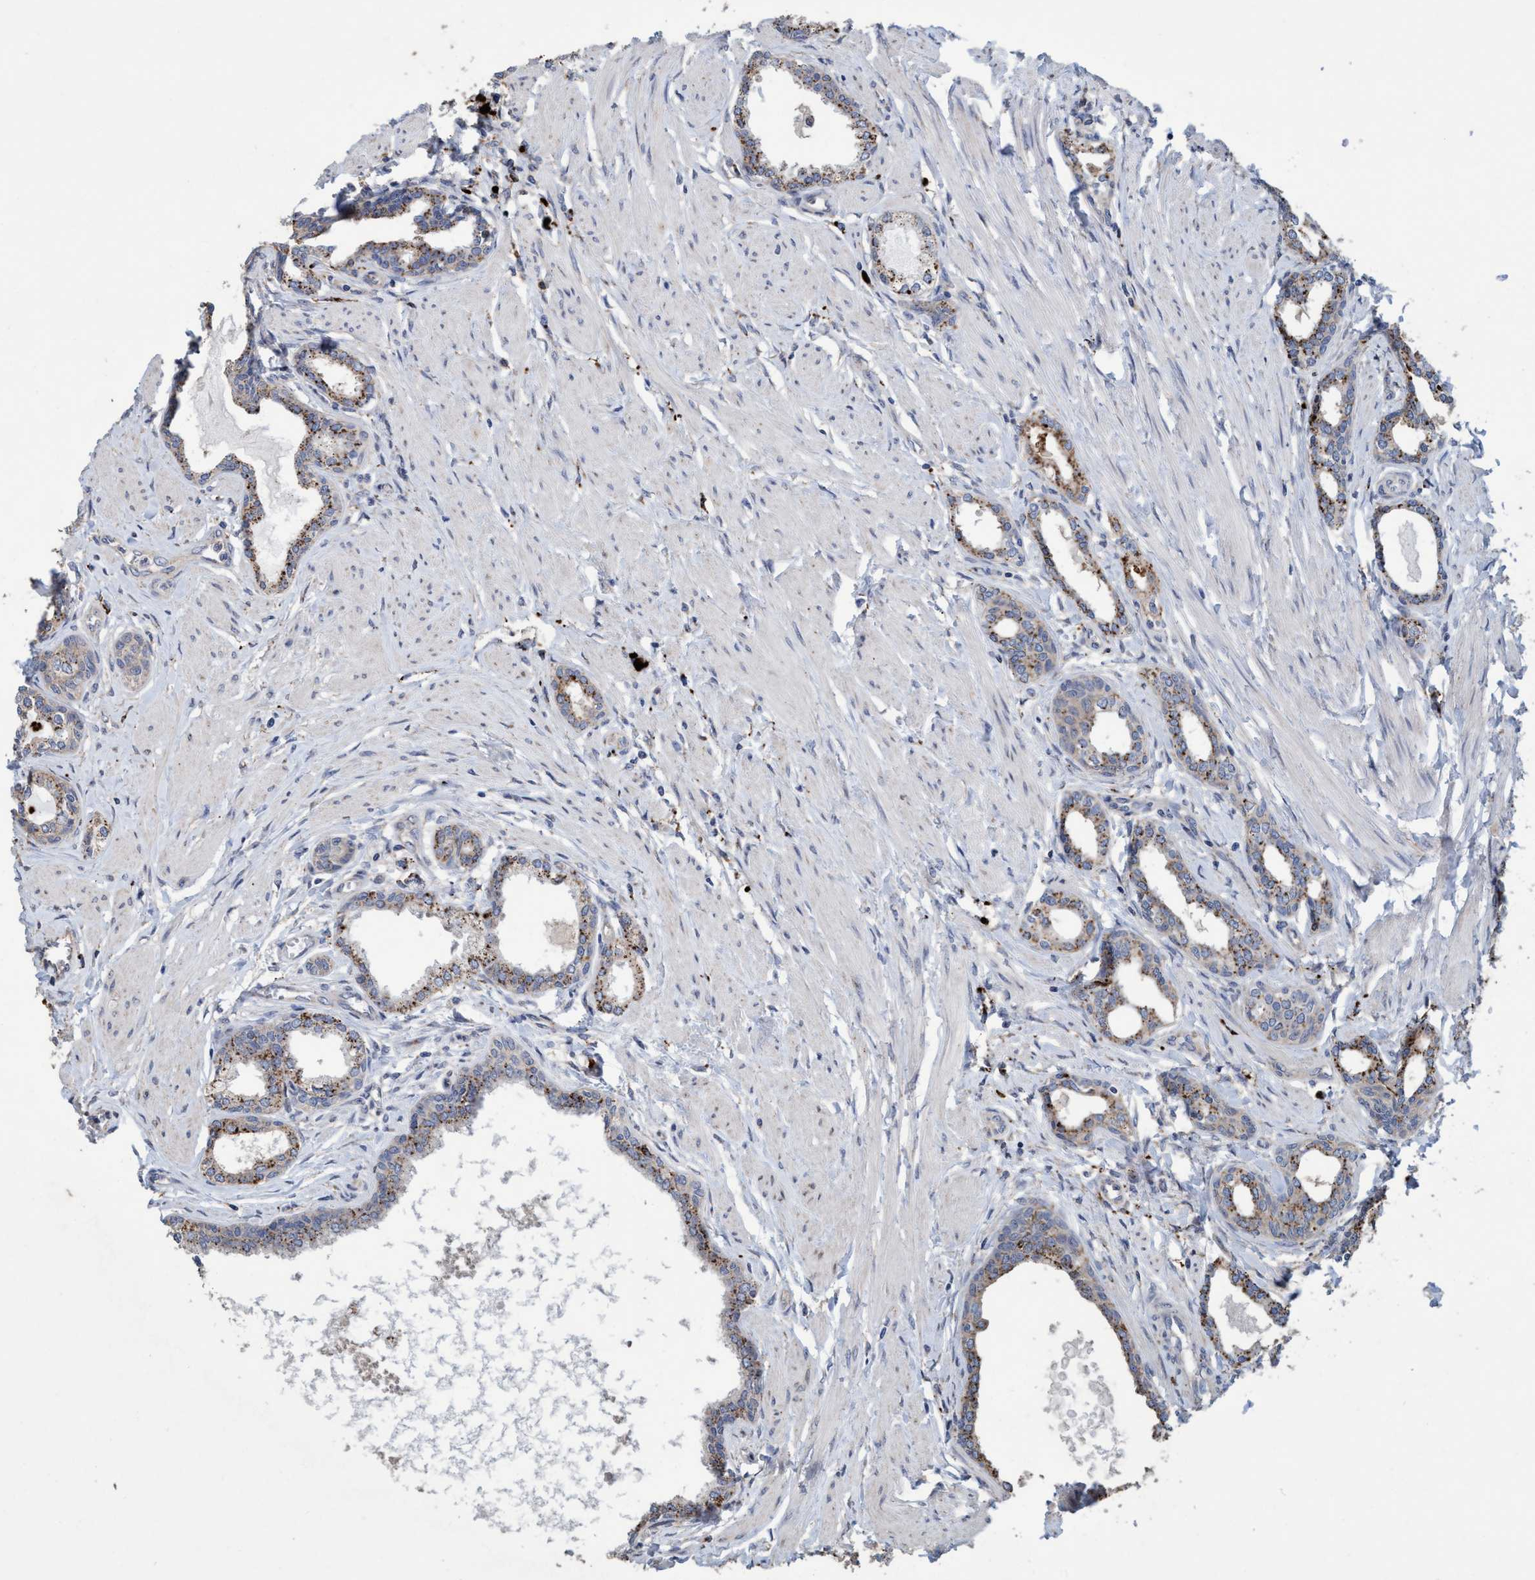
{"staining": {"intensity": "moderate", "quantity": ">75%", "location": "cytoplasmic/membranous"}, "tissue": "prostate cancer", "cell_type": "Tumor cells", "image_type": "cancer", "snomed": [{"axis": "morphology", "description": "Adenocarcinoma, High grade"}, {"axis": "topography", "description": "Prostate"}], "caption": "IHC (DAB) staining of human prostate cancer (high-grade adenocarcinoma) reveals moderate cytoplasmic/membranous protein expression in about >75% of tumor cells. (brown staining indicates protein expression, while blue staining denotes nuclei).", "gene": "BBS9", "patient": {"sex": "male", "age": 52}}